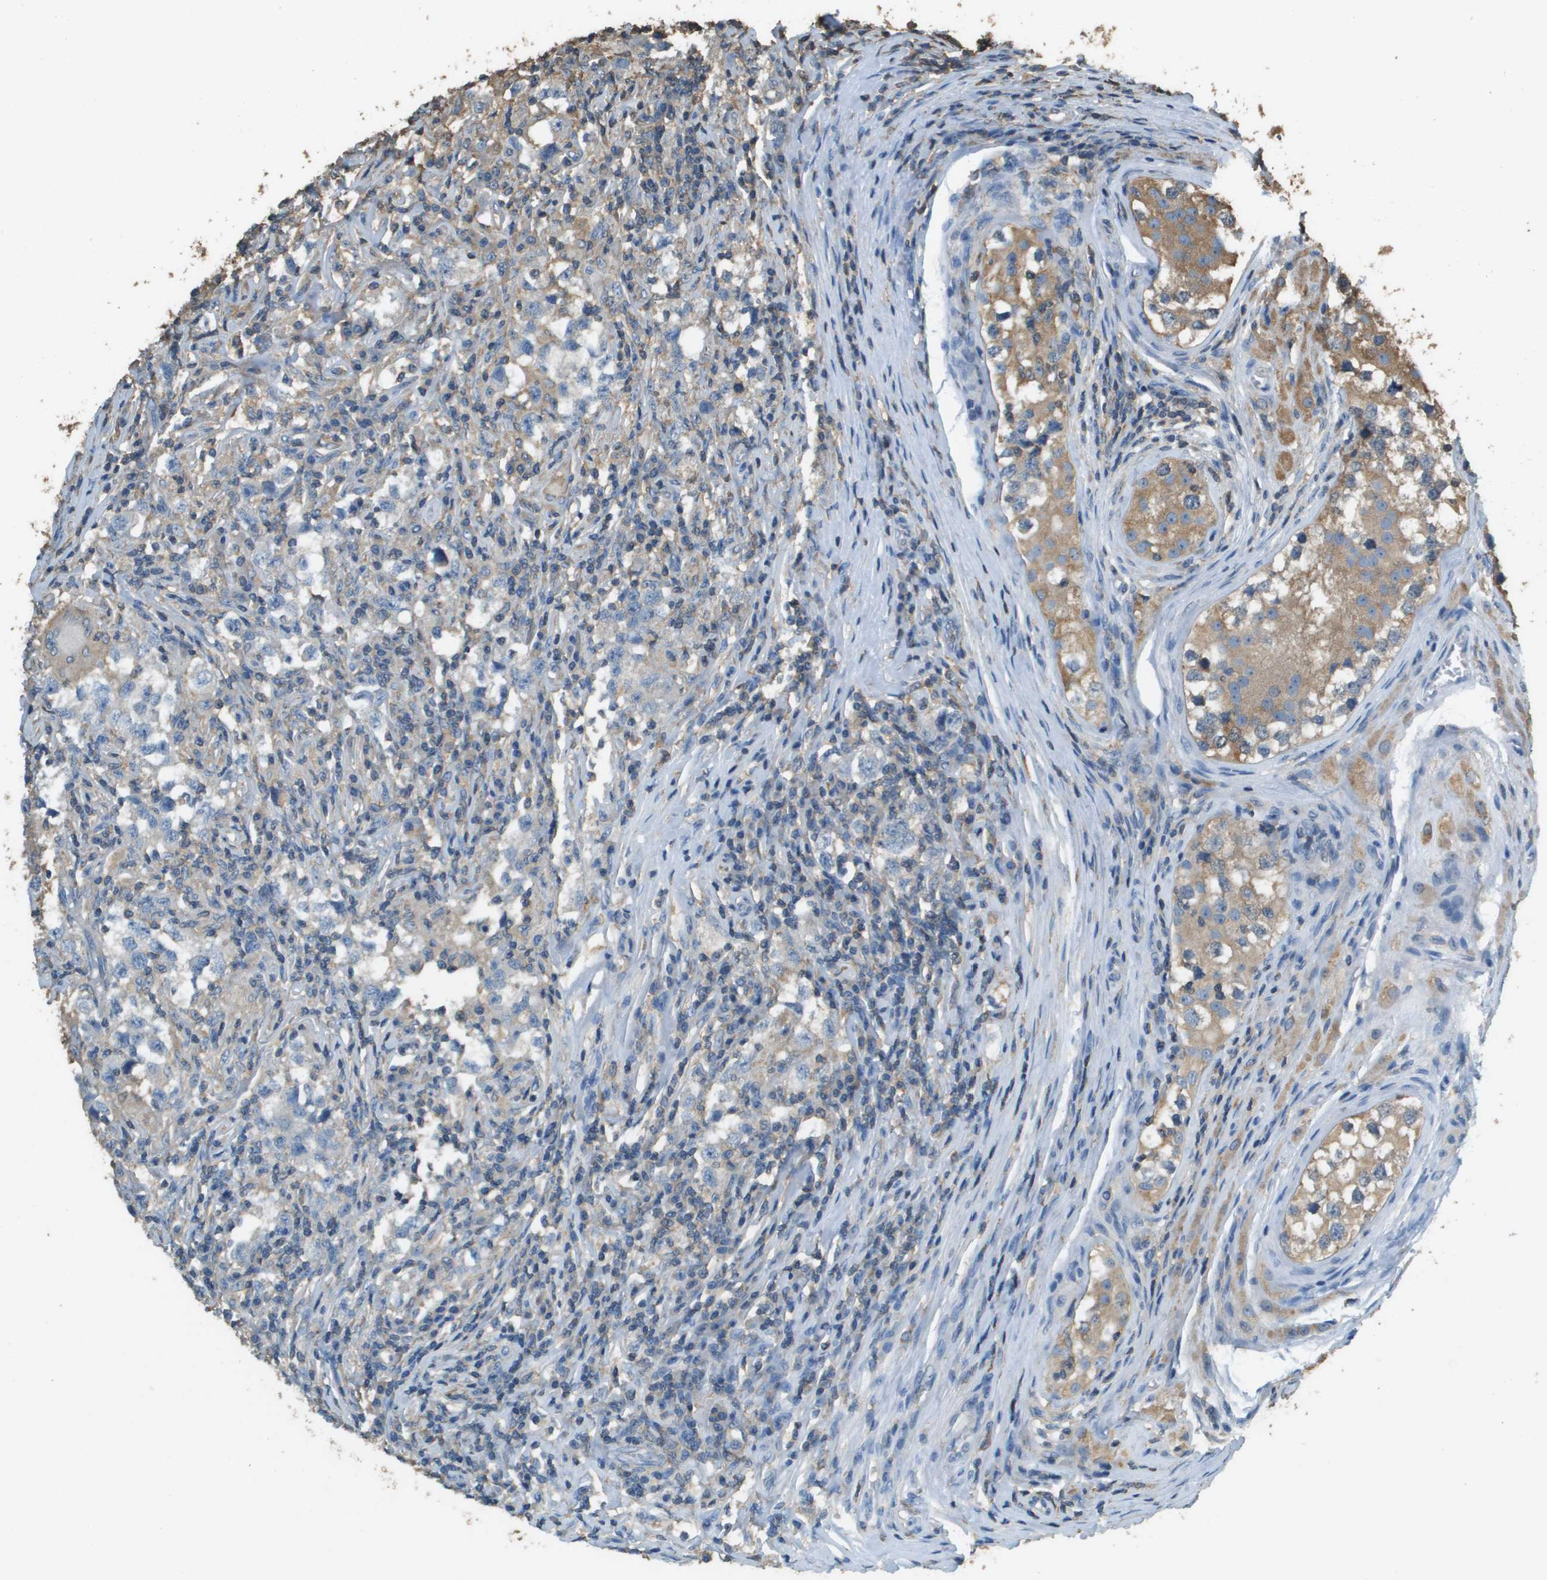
{"staining": {"intensity": "negative", "quantity": "none", "location": "none"}, "tissue": "testis cancer", "cell_type": "Tumor cells", "image_type": "cancer", "snomed": [{"axis": "morphology", "description": "Carcinoma, Embryonal, NOS"}, {"axis": "topography", "description": "Testis"}], "caption": "This is an immunohistochemistry histopathology image of embryonal carcinoma (testis). There is no expression in tumor cells.", "gene": "MS4A7", "patient": {"sex": "male", "age": 21}}